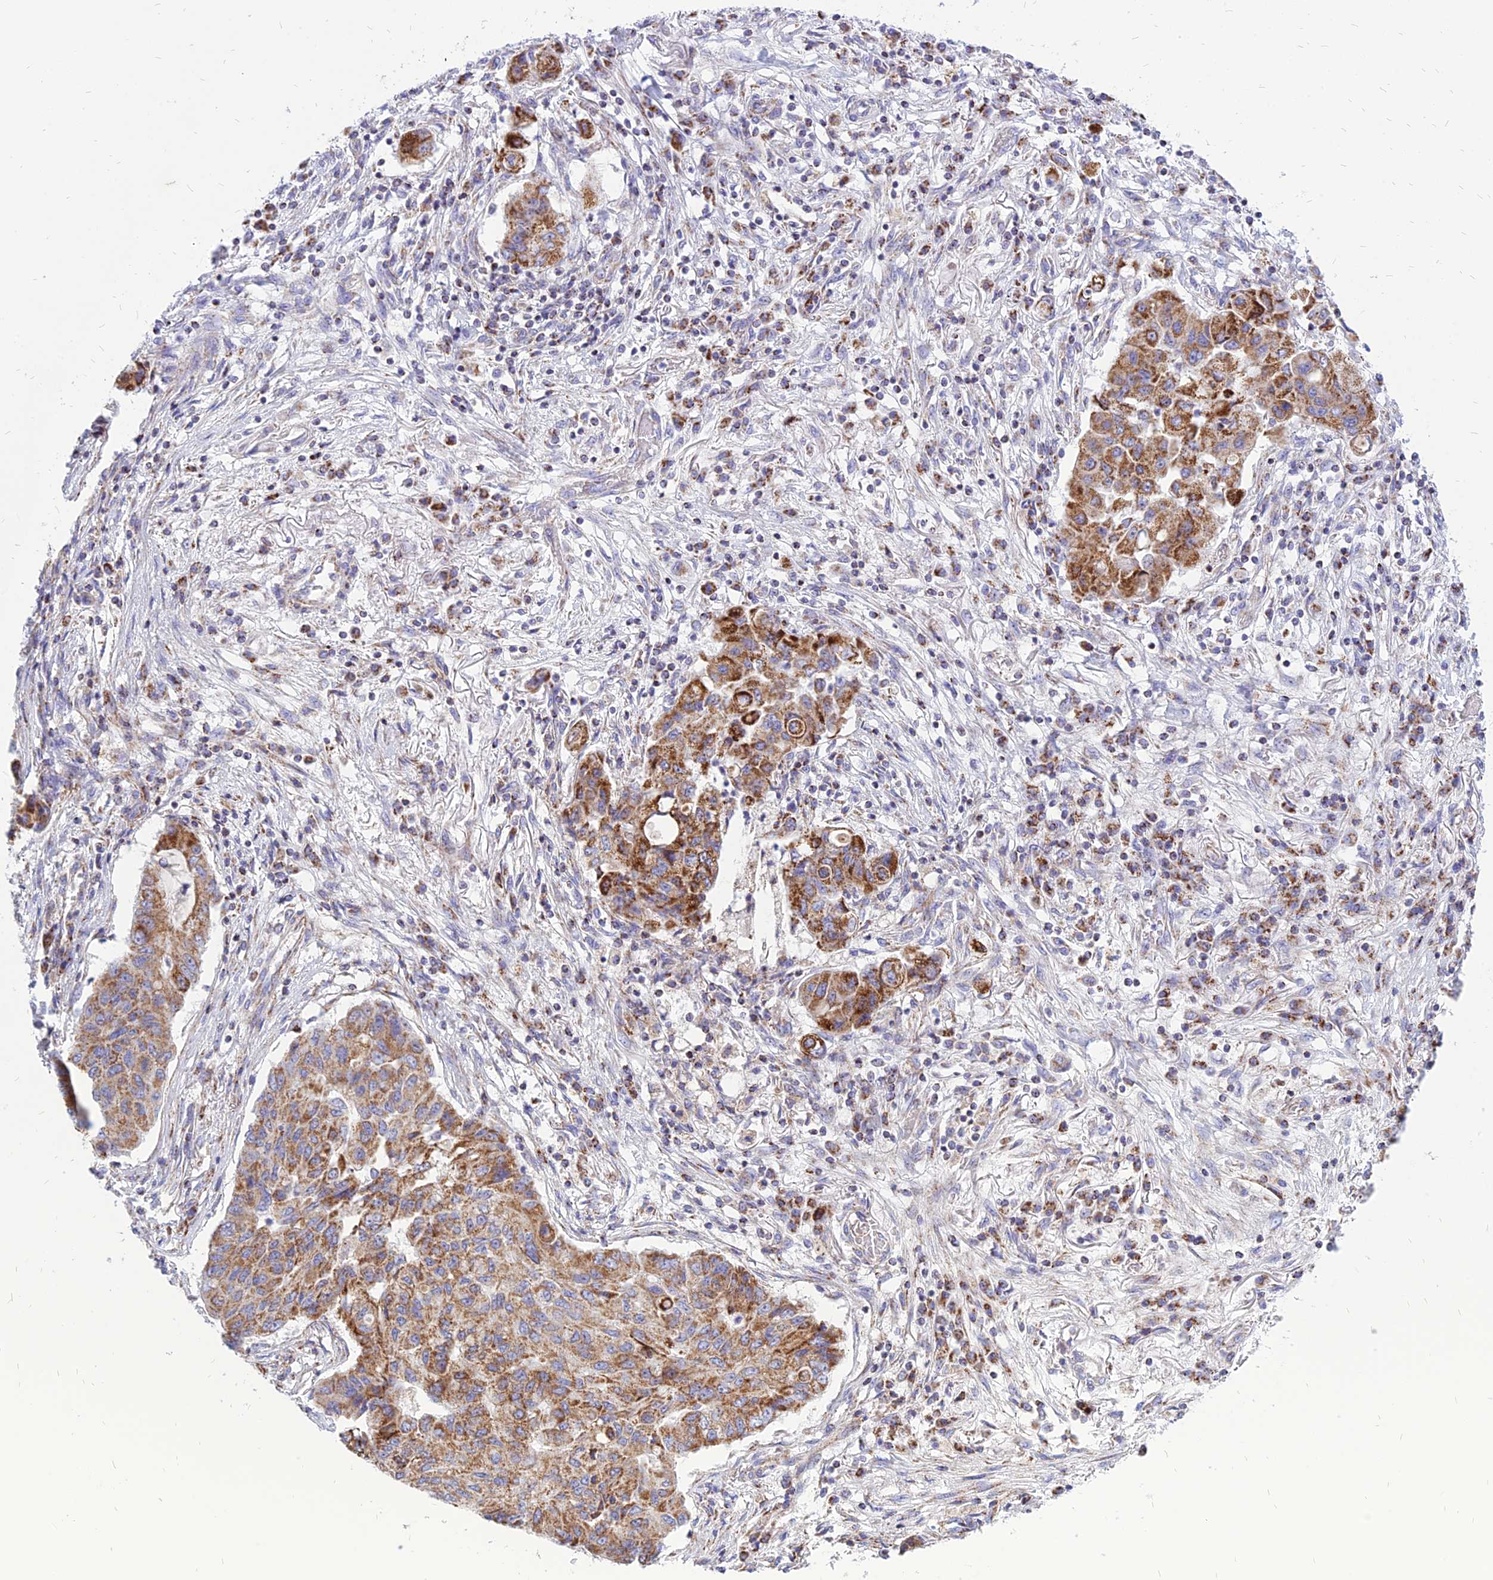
{"staining": {"intensity": "moderate", "quantity": ">75%", "location": "cytoplasmic/membranous"}, "tissue": "lung cancer", "cell_type": "Tumor cells", "image_type": "cancer", "snomed": [{"axis": "morphology", "description": "Squamous cell carcinoma, NOS"}, {"axis": "topography", "description": "Lung"}], "caption": "Protein staining of squamous cell carcinoma (lung) tissue exhibits moderate cytoplasmic/membranous positivity in approximately >75% of tumor cells.", "gene": "PACC1", "patient": {"sex": "male", "age": 74}}